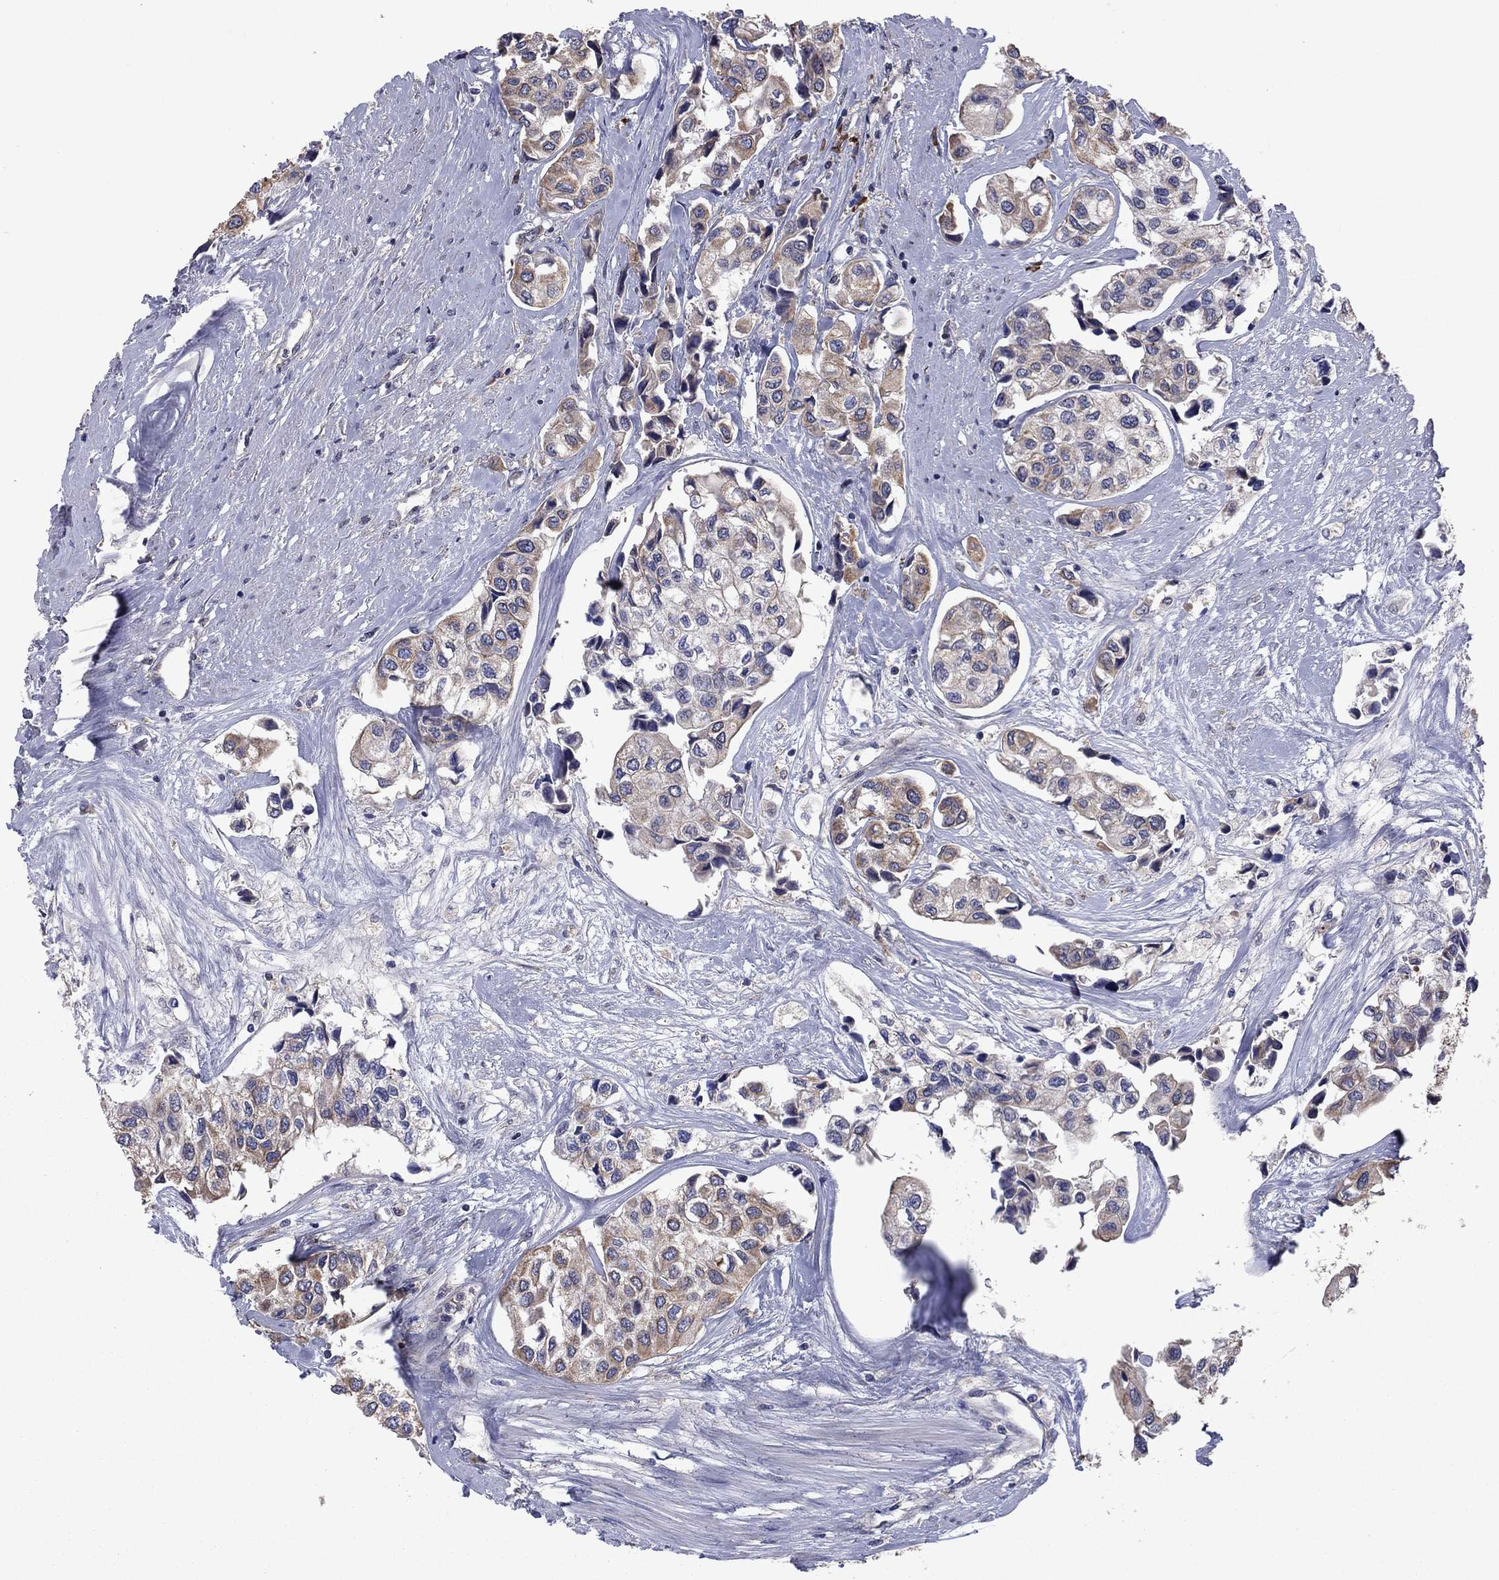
{"staining": {"intensity": "moderate", "quantity": "<25%", "location": "cytoplasmic/membranous"}, "tissue": "urothelial cancer", "cell_type": "Tumor cells", "image_type": "cancer", "snomed": [{"axis": "morphology", "description": "Urothelial carcinoma, High grade"}, {"axis": "topography", "description": "Urinary bladder"}], "caption": "Urothelial carcinoma (high-grade) tissue reveals moderate cytoplasmic/membranous positivity in approximately <25% of tumor cells, visualized by immunohistochemistry.", "gene": "MEA1", "patient": {"sex": "male", "age": 73}}